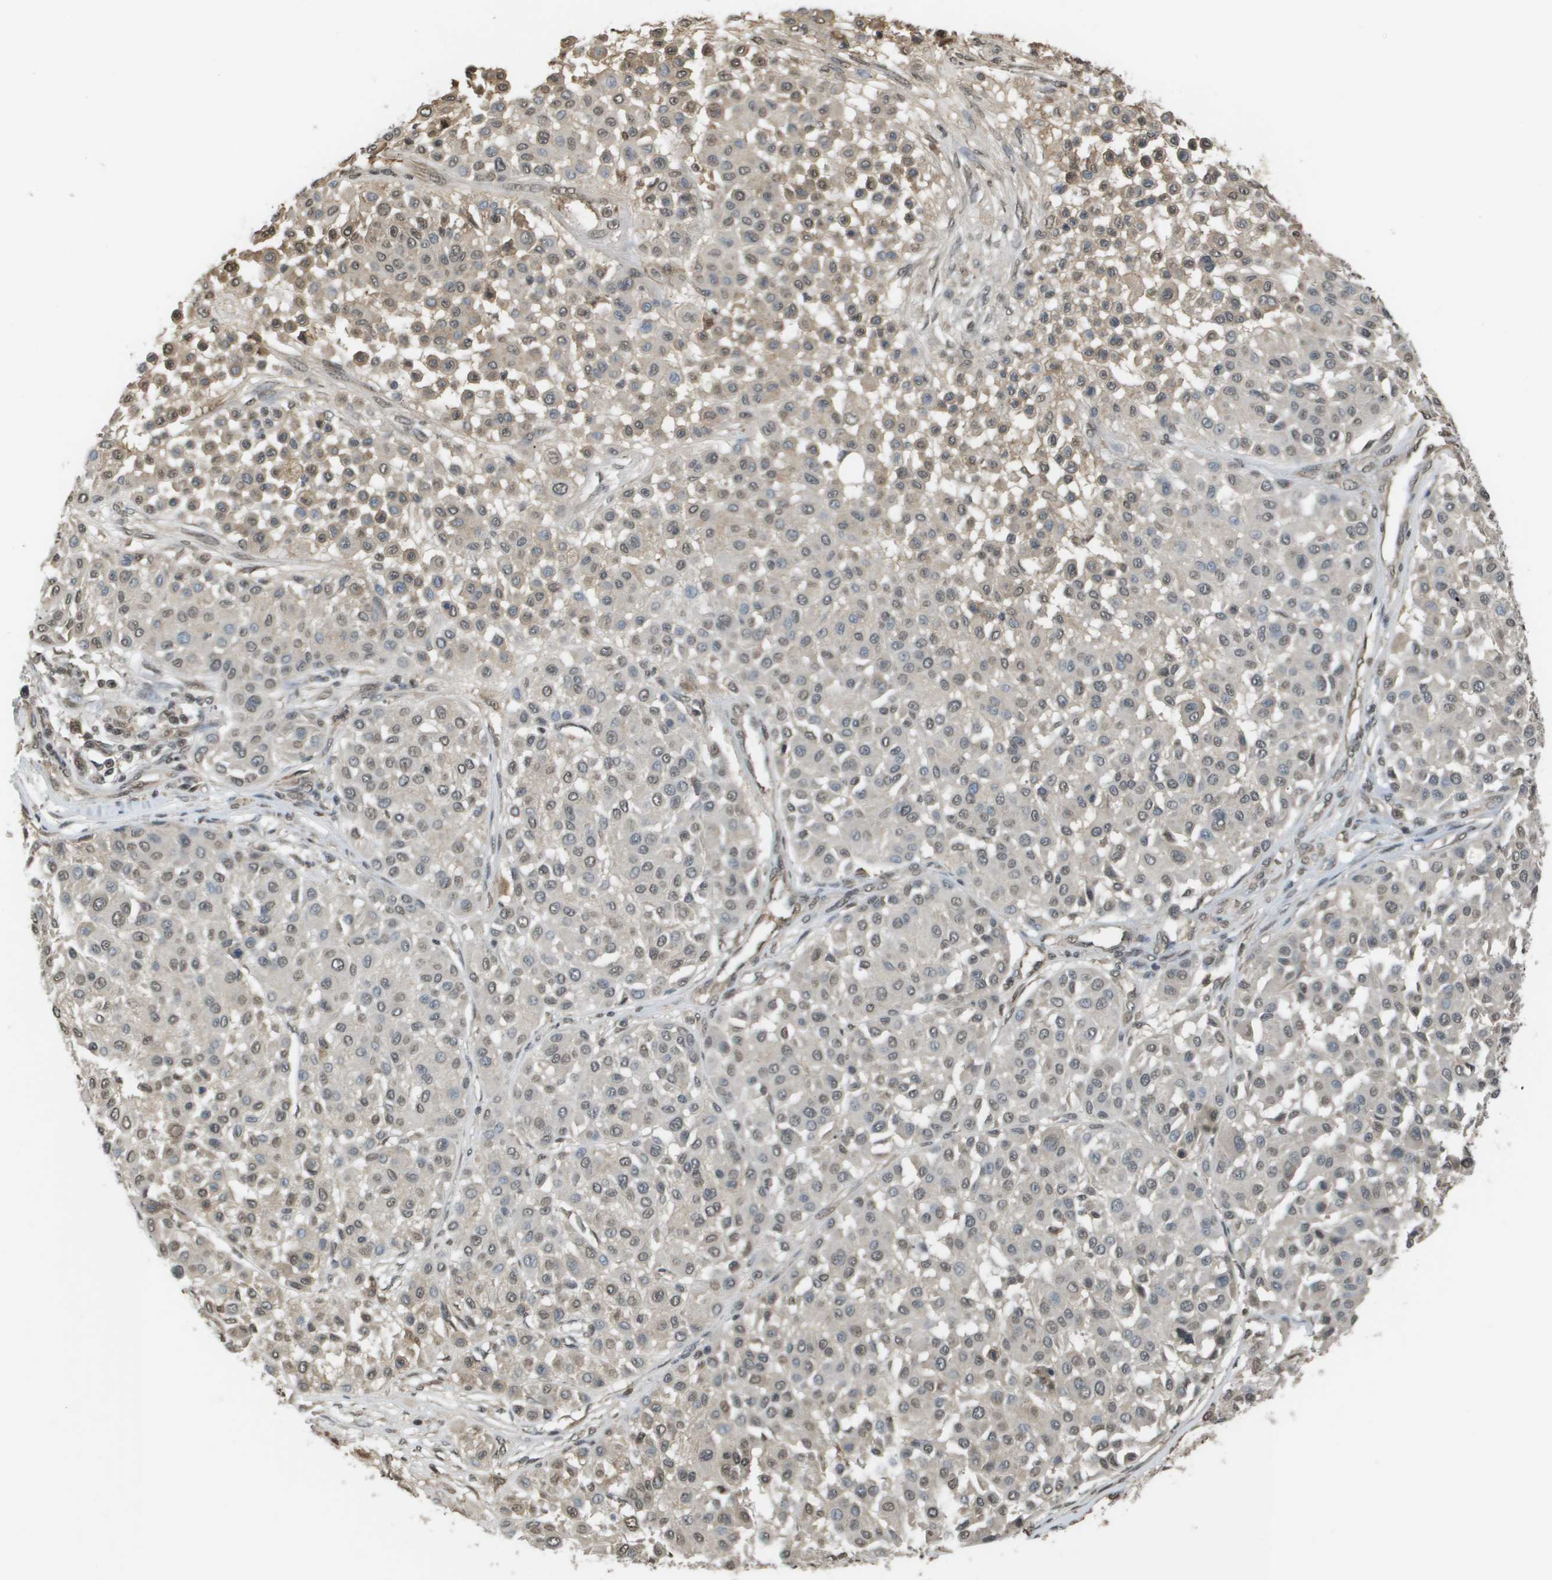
{"staining": {"intensity": "weak", "quantity": "<25%", "location": "cytoplasmic/membranous,nuclear"}, "tissue": "melanoma", "cell_type": "Tumor cells", "image_type": "cancer", "snomed": [{"axis": "morphology", "description": "Malignant melanoma, Metastatic site"}, {"axis": "topography", "description": "Soft tissue"}], "caption": "Immunohistochemical staining of human malignant melanoma (metastatic site) exhibits no significant expression in tumor cells.", "gene": "NDRG2", "patient": {"sex": "male", "age": 41}}